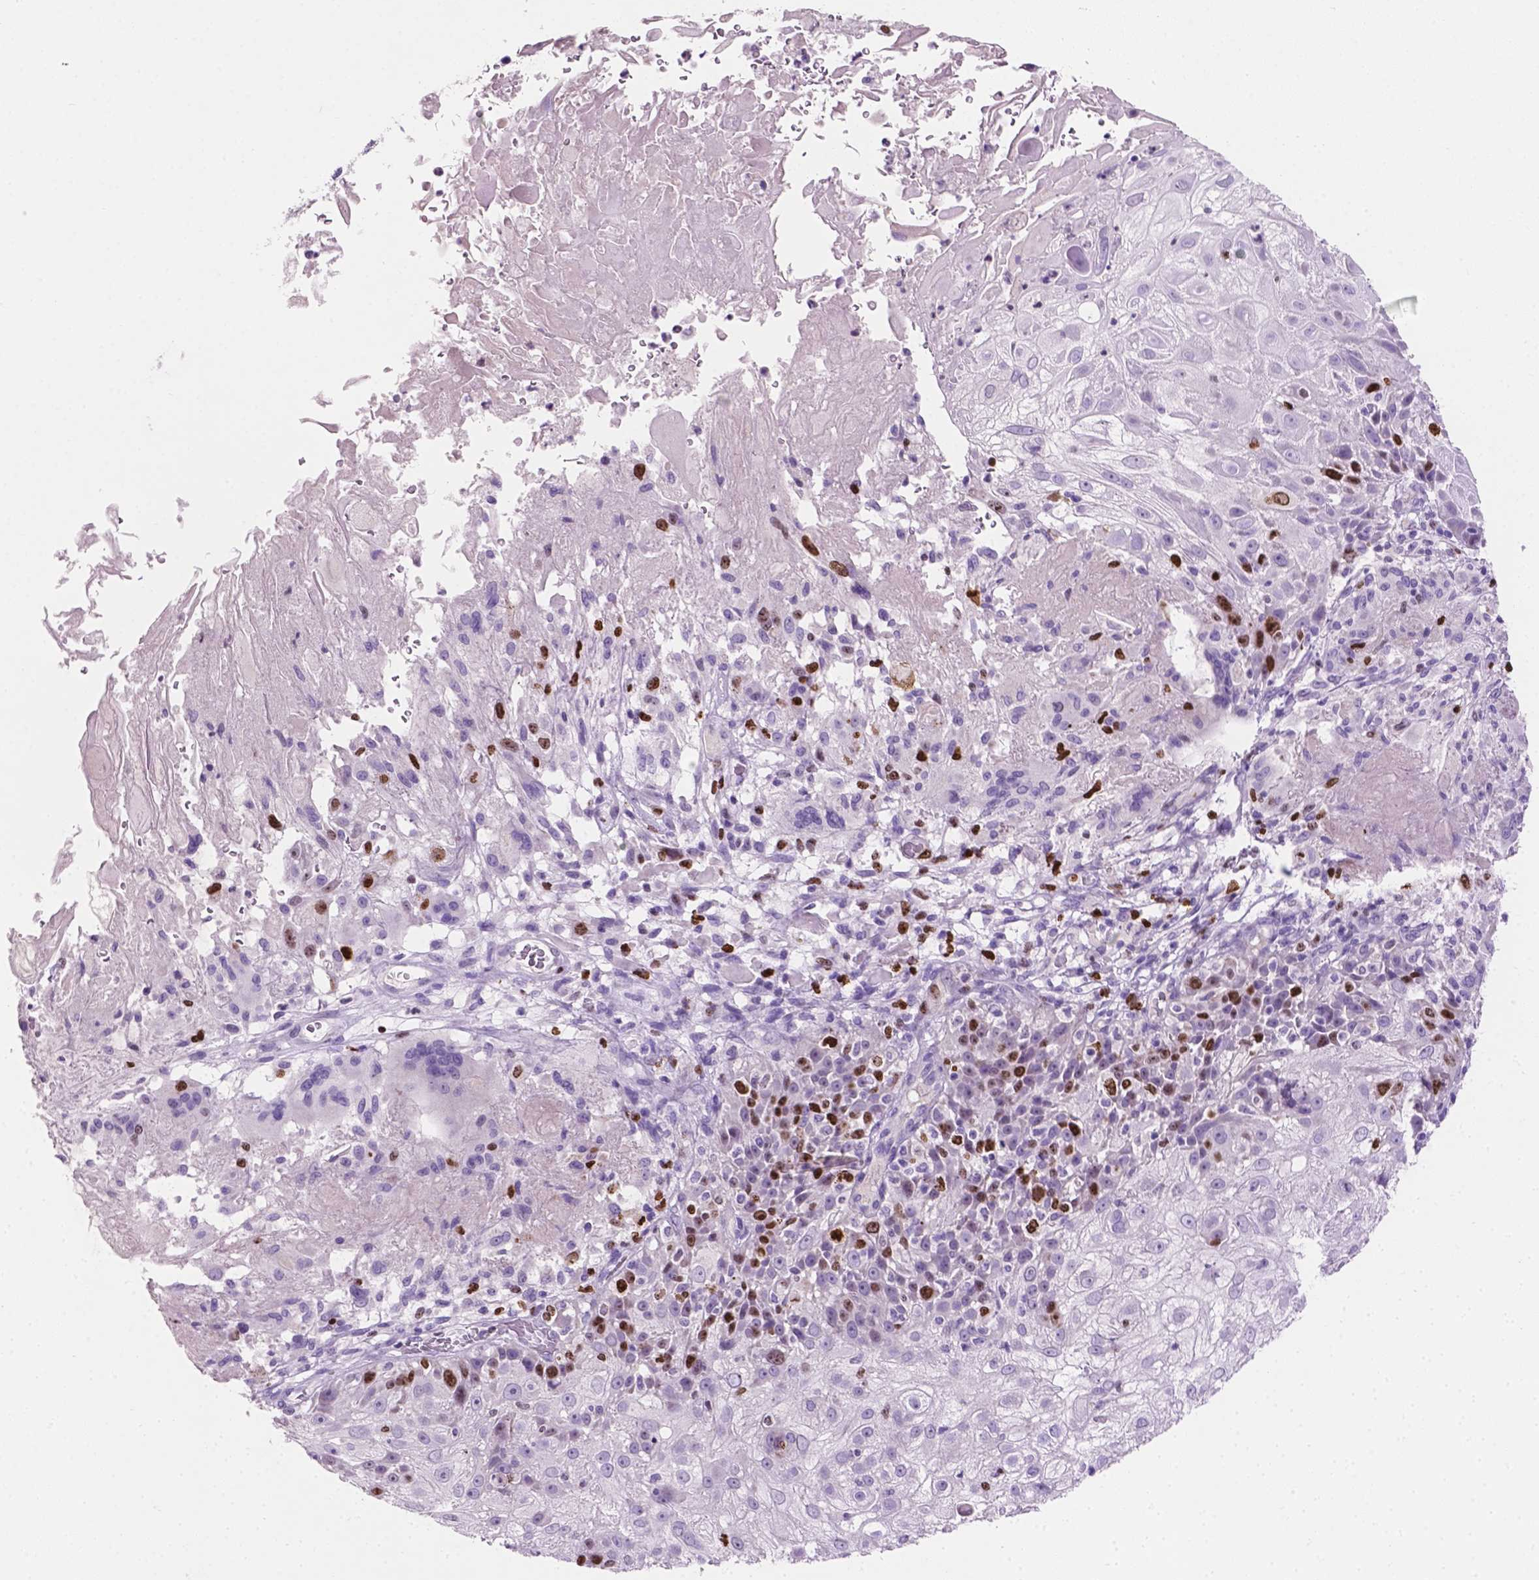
{"staining": {"intensity": "strong", "quantity": "25%-75%", "location": "nuclear"}, "tissue": "skin cancer", "cell_type": "Tumor cells", "image_type": "cancer", "snomed": [{"axis": "morphology", "description": "Normal tissue, NOS"}, {"axis": "morphology", "description": "Squamous cell carcinoma, NOS"}, {"axis": "topography", "description": "Skin"}], "caption": "DAB immunohistochemical staining of skin cancer displays strong nuclear protein positivity in approximately 25%-75% of tumor cells. (DAB IHC with brightfield microscopy, high magnification).", "gene": "SIAH2", "patient": {"sex": "female", "age": 83}}